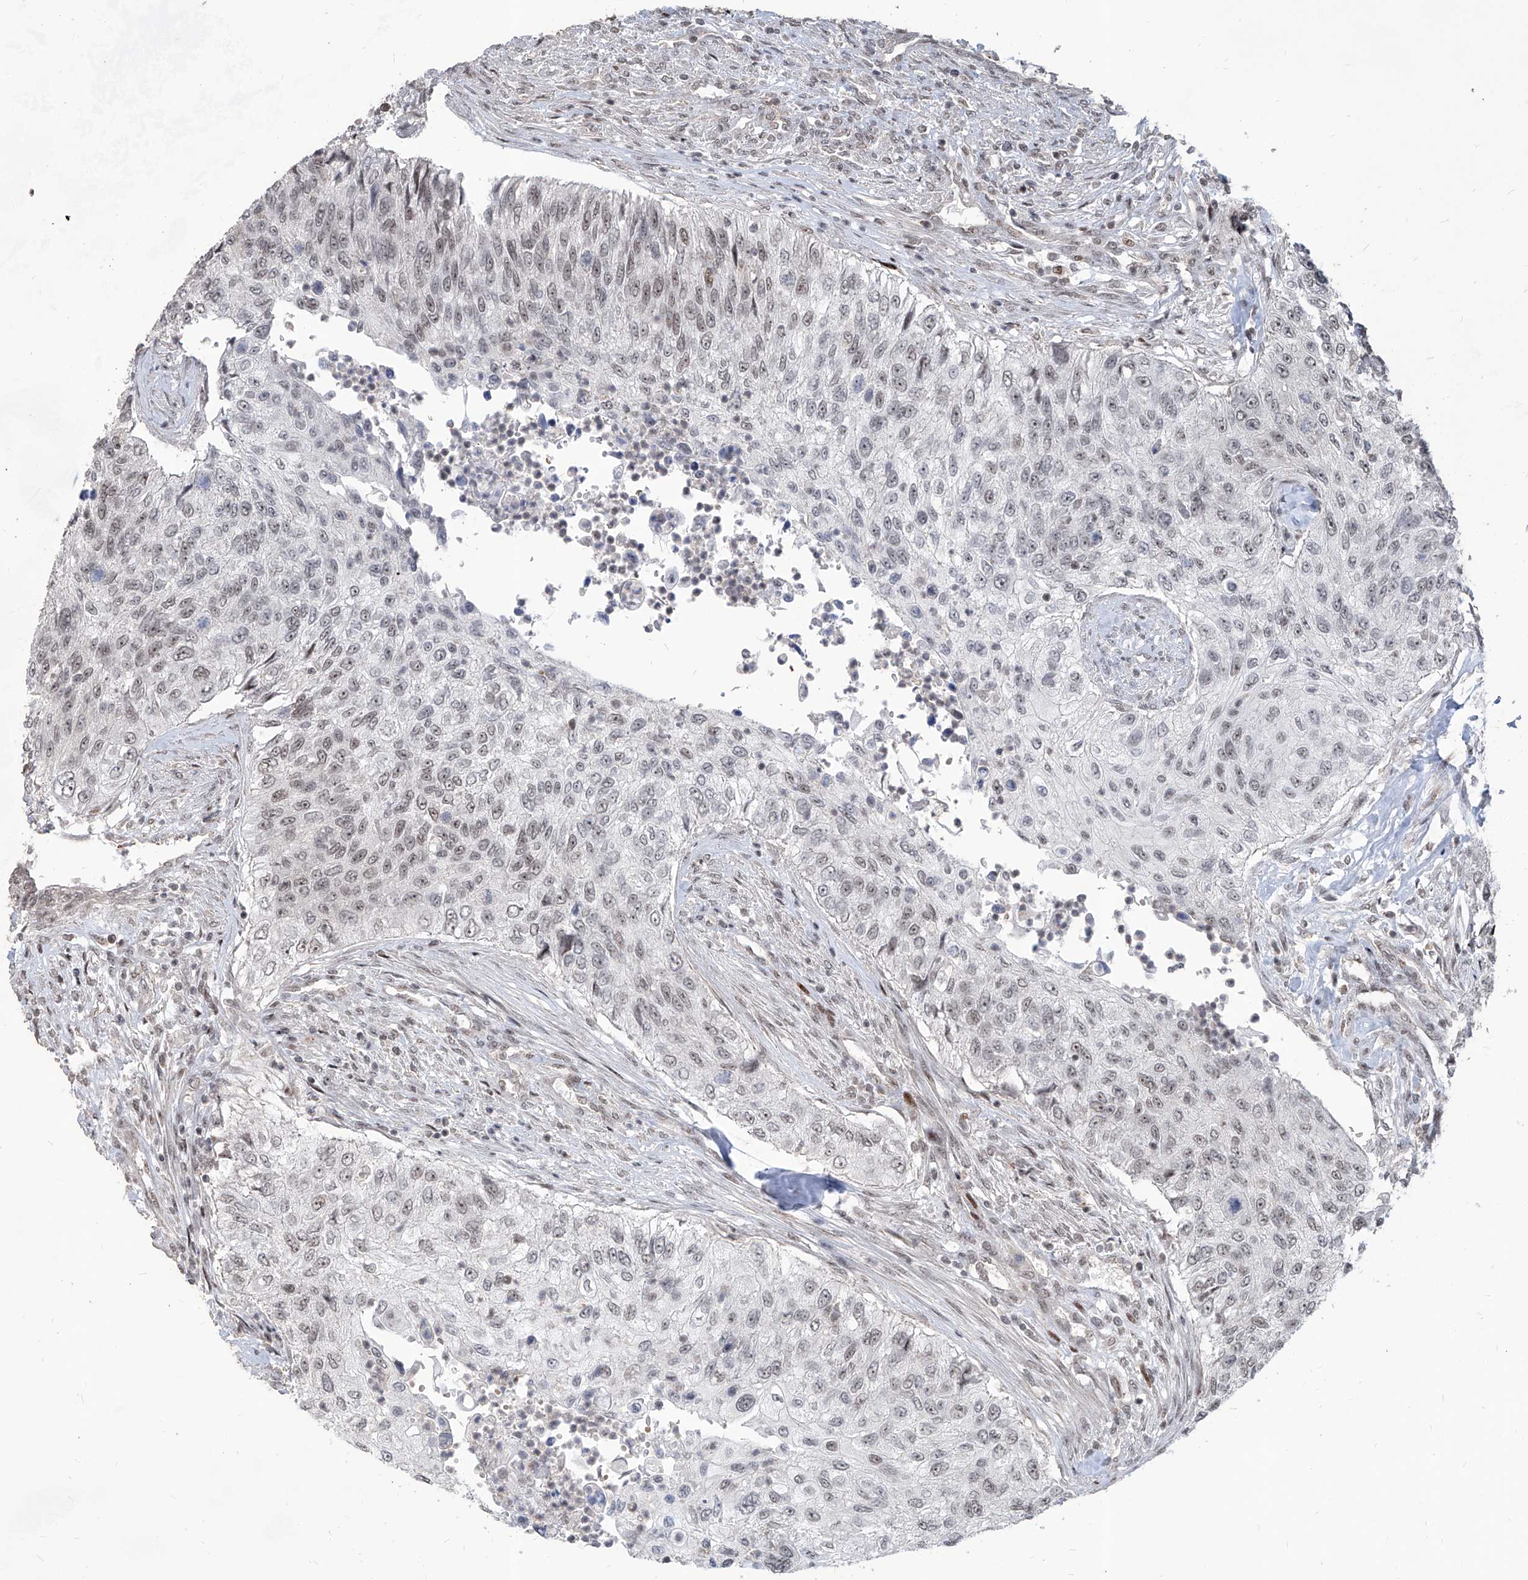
{"staining": {"intensity": "weak", "quantity": "25%-75%", "location": "nuclear"}, "tissue": "urothelial cancer", "cell_type": "Tumor cells", "image_type": "cancer", "snomed": [{"axis": "morphology", "description": "Urothelial carcinoma, High grade"}, {"axis": "topography", "description": "Urinary bladder"}], "caption": "A brown stain shows weak nuclear positivity of a protein in urothelial cancer tumor cells.", "gene": "IRF2", "patient": {"sex": "female", "age": 60}}